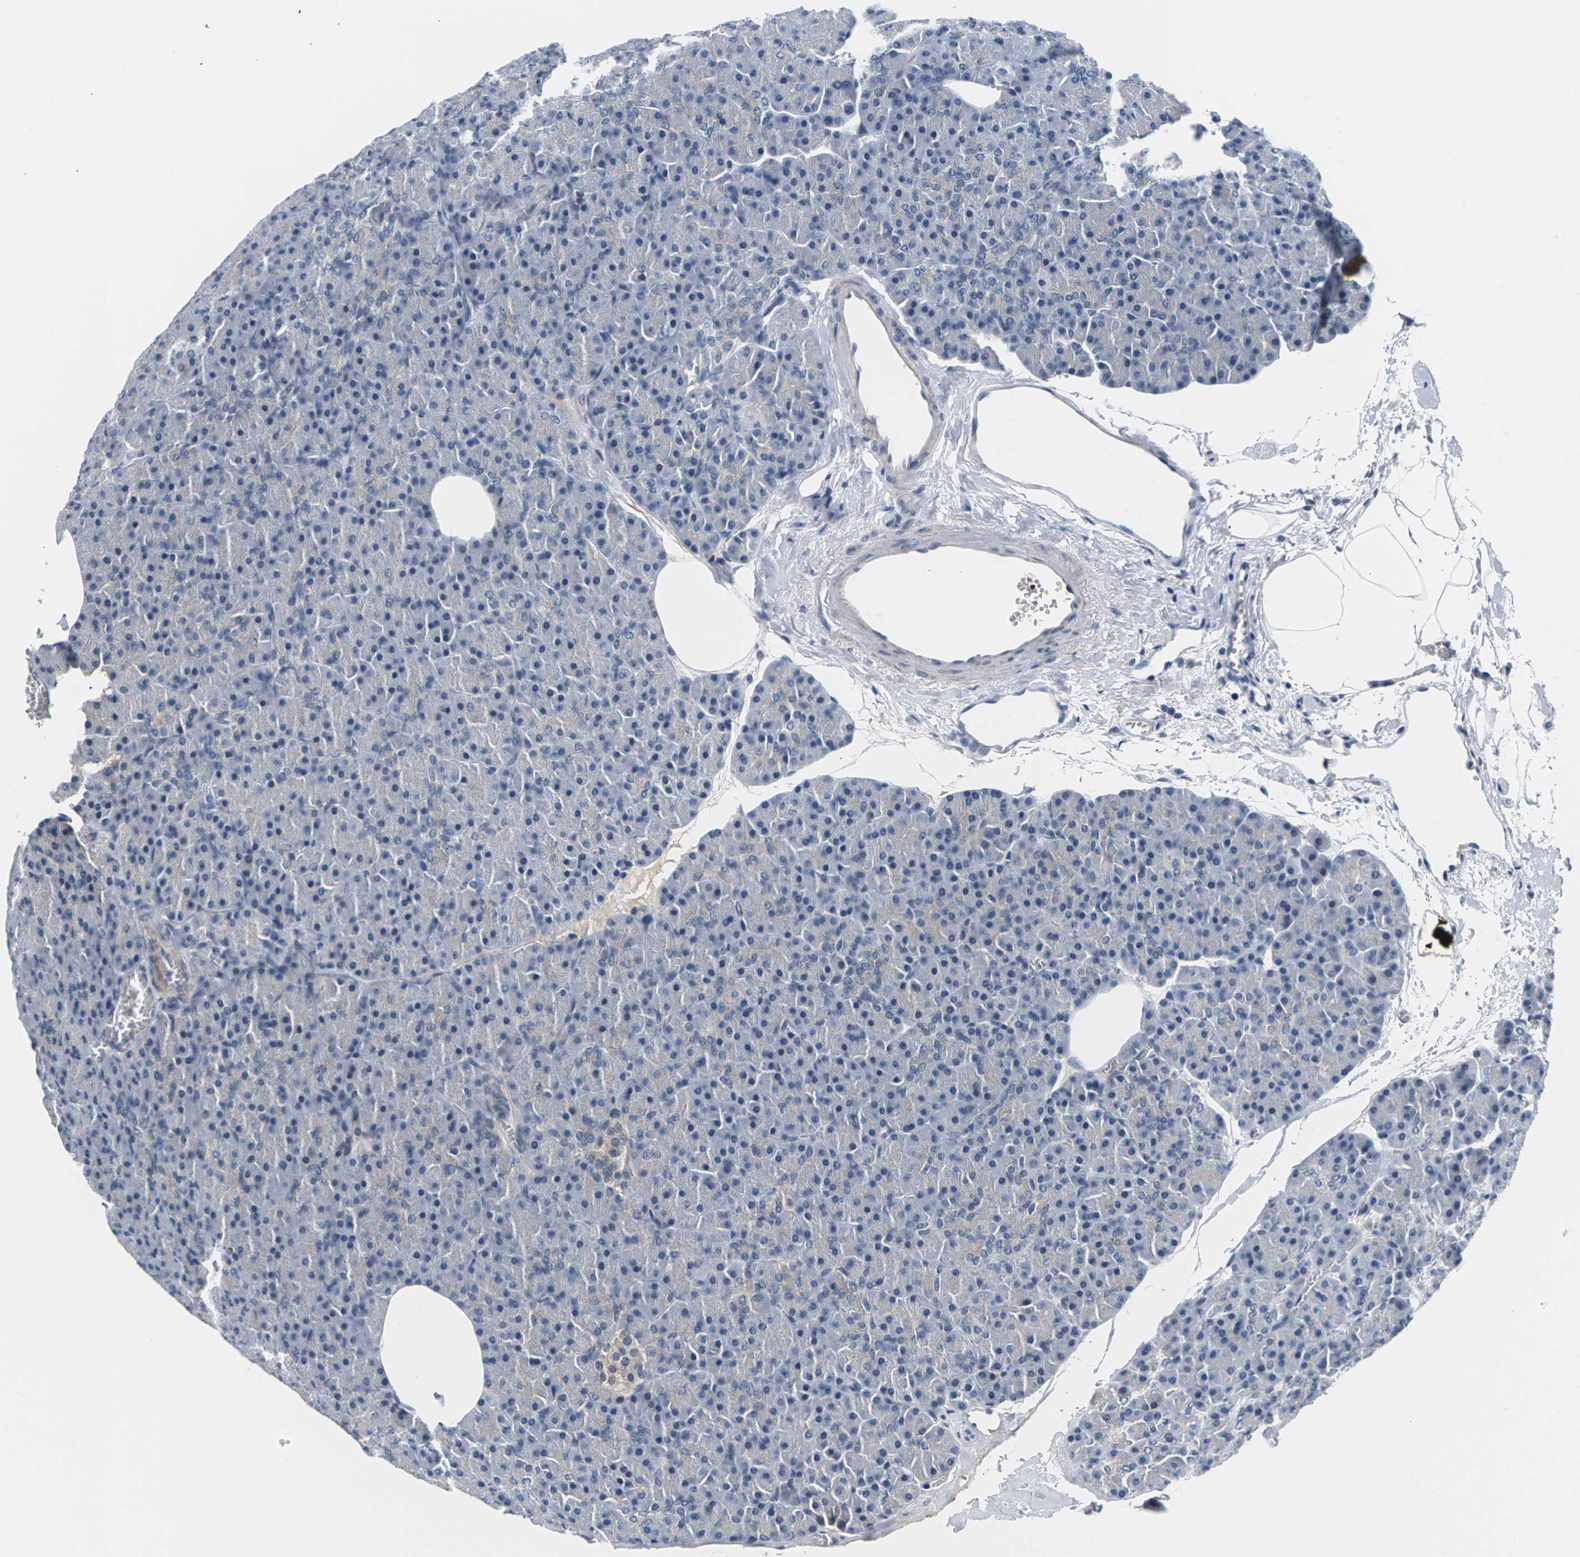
{"staining": {"intensity": "moderate", "quantity": "<25%", "location": "cytoplasmic/membranous"}, "tissue": "pancreas", "cell_type": "Exocrine glandular cells", "image_type": "normal", "snomed": [{"axis": "morphology", "description": "Normal tissue, NOS"}, {"axis": "topography", "description": "Pancreas"}], "caption": "A brown stain labels moderate cytoplasmic/membranous positivity of a protein in exocrine glandular cells of unremarkable human pancreas. (Brightfield microscopy of DAB IHC at high magnification).", "gene": "PKP2", "patient": {"sex": "female", "age": 35}}